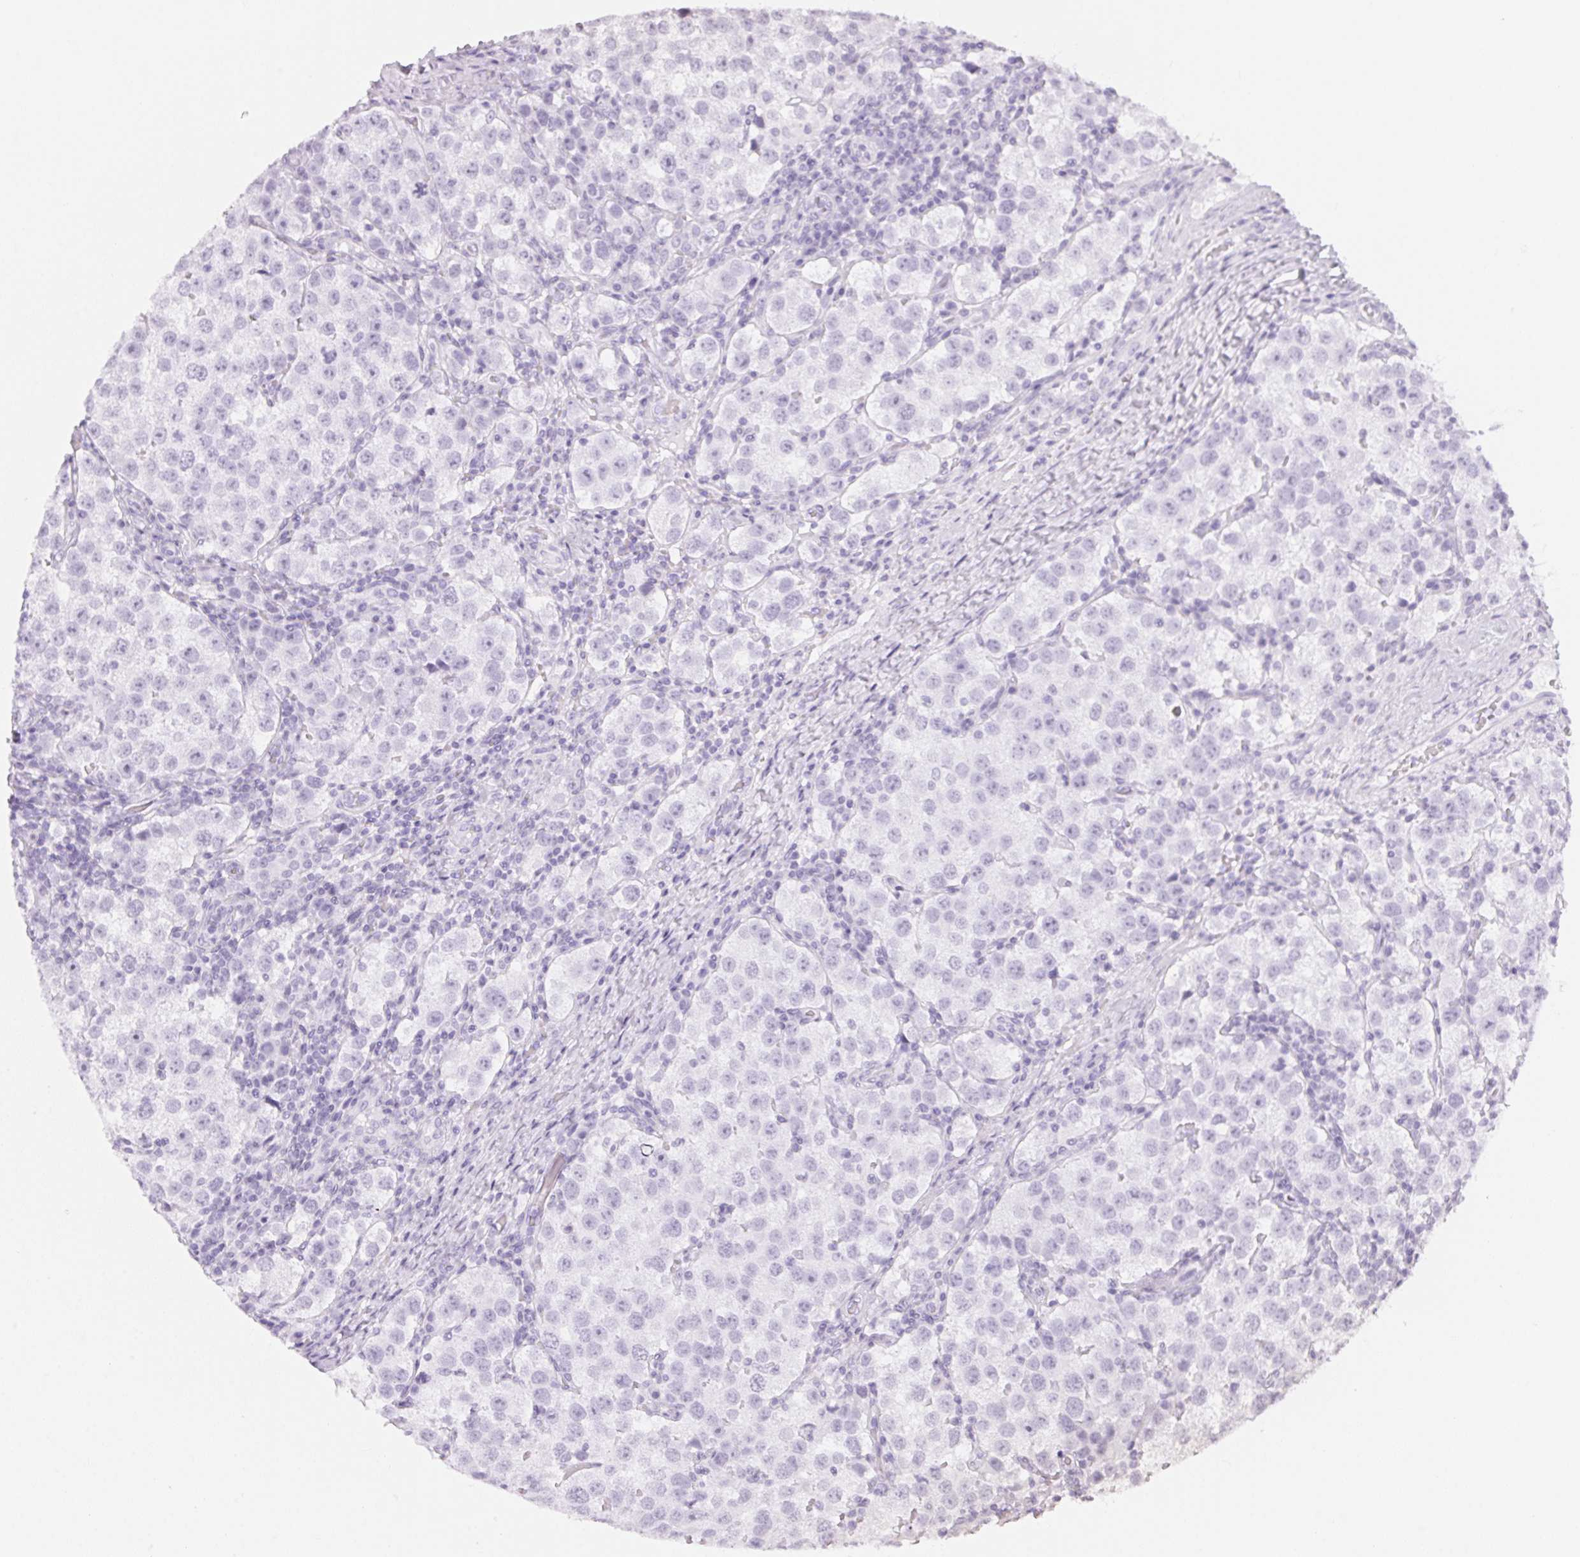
{"staining": {"intensity": "negative", "quantity": "none", "location": "none"}, "tissue": "testis cancer", "cell_type": "Tumor cells", "image_type": "cancer", "snomed": [{"axis": "morphology", "description": "Seminoma, NOS"}, {"axis": "topography", "description": "Testis"}], "caption": "Tumor cells show no significant protein staining in seminoma (testis).", "gene": "GDAP1L1", "patient": {"sex": "male", "age": 37}}